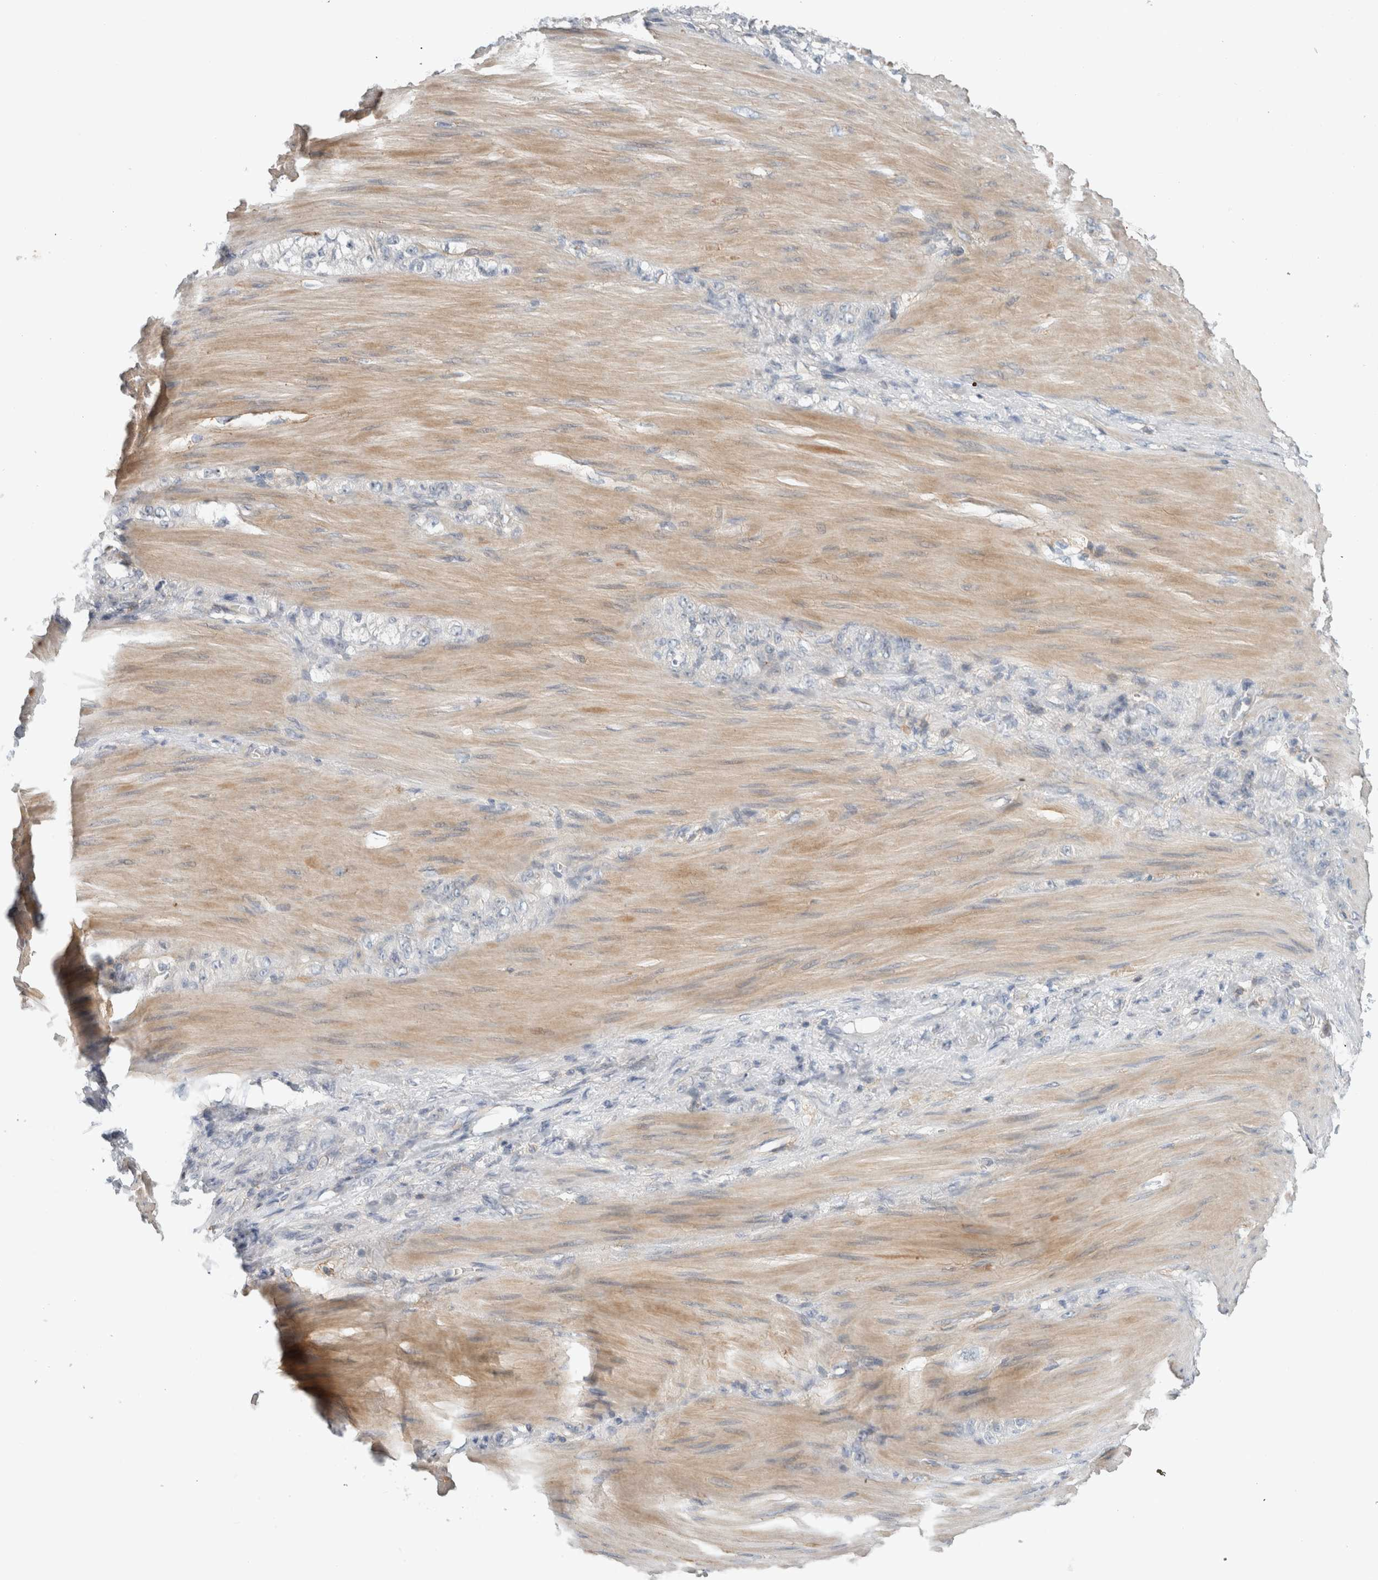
{"staining": {"intensity": "negative", "quantity": "none", "location": "none"}, "tissue": "stomach cancer", "cell_type": "Tumor cells", "image_type": "cancer", "snomed": [{"axis": "morphology", "description": "Normal tissue, NOS"}, {"axis": "morphology", "description": "Adenocarcinoma, NOS"}, {"axis": "topography", "description": "Stomach"}], "caption": "High magnification brightfield microscopy of stomach cancer stained with DAB (brown) and counterstained with hematoxylin (blue): tumor cells show no significant expression.", "gene": "ERCC6L2", "patient": {"sex": "male", "age": 82}}